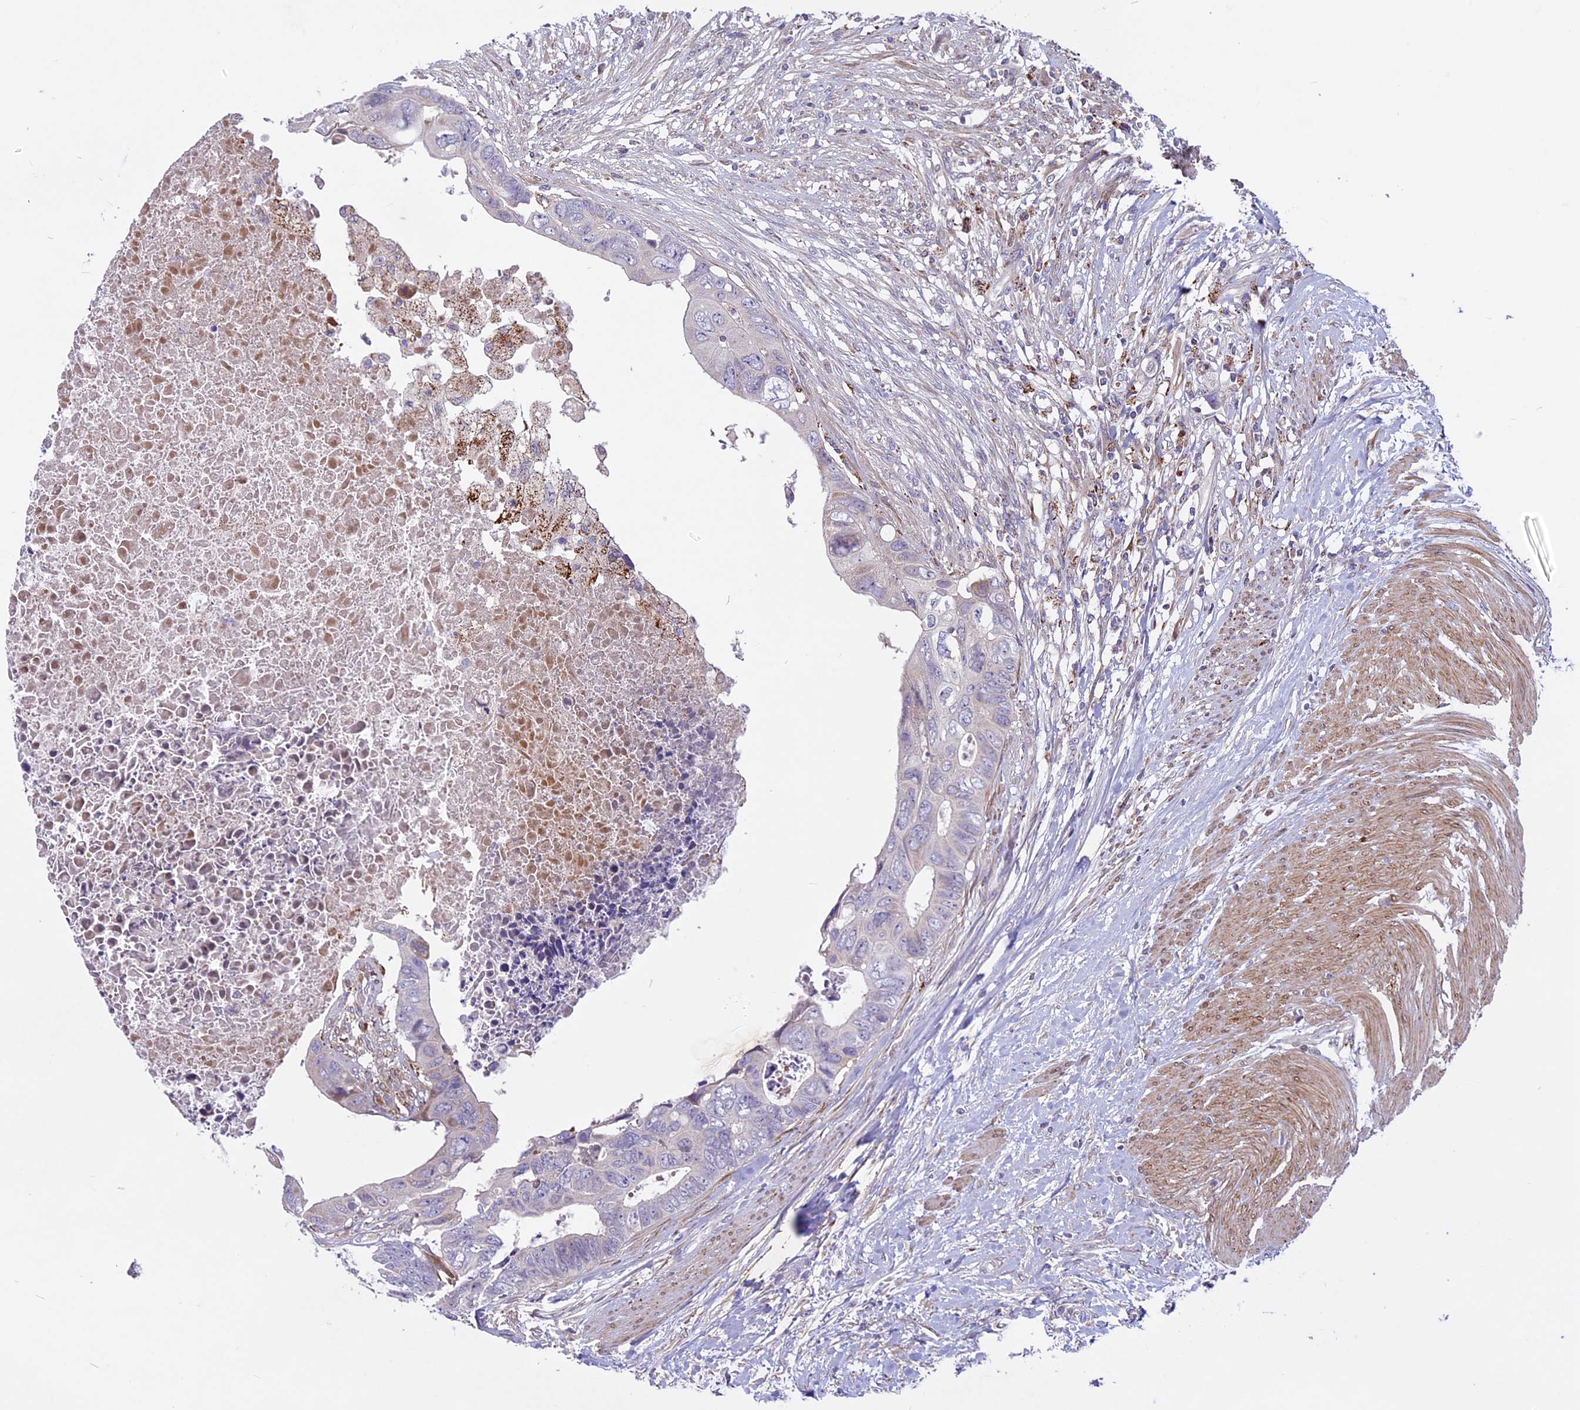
{"staining": {"intensity": "weak", "quantity": "<25%", "location": "cytoplasmic/membranous"}, "tissue": "colorectal cancer", "cell_type": "Tumor cells", "image_type": "cancer", "snomed": [{"axis": "morphology", "description": "Adenocarcinoma, NOS"}, {"axis": "topography", "description": "Rectum"}], "caption": "There is no significant positivity in tumor cells of colorectal adenocarcinoma. Brightfield microscopy of IHC stained with DAB (3,3'-diaminobenzidine) (brown) and hematoxylin (blue), captured at high magnification.", "gene": "MIEF2", "patient": {"sex": "female", "age": 78}}